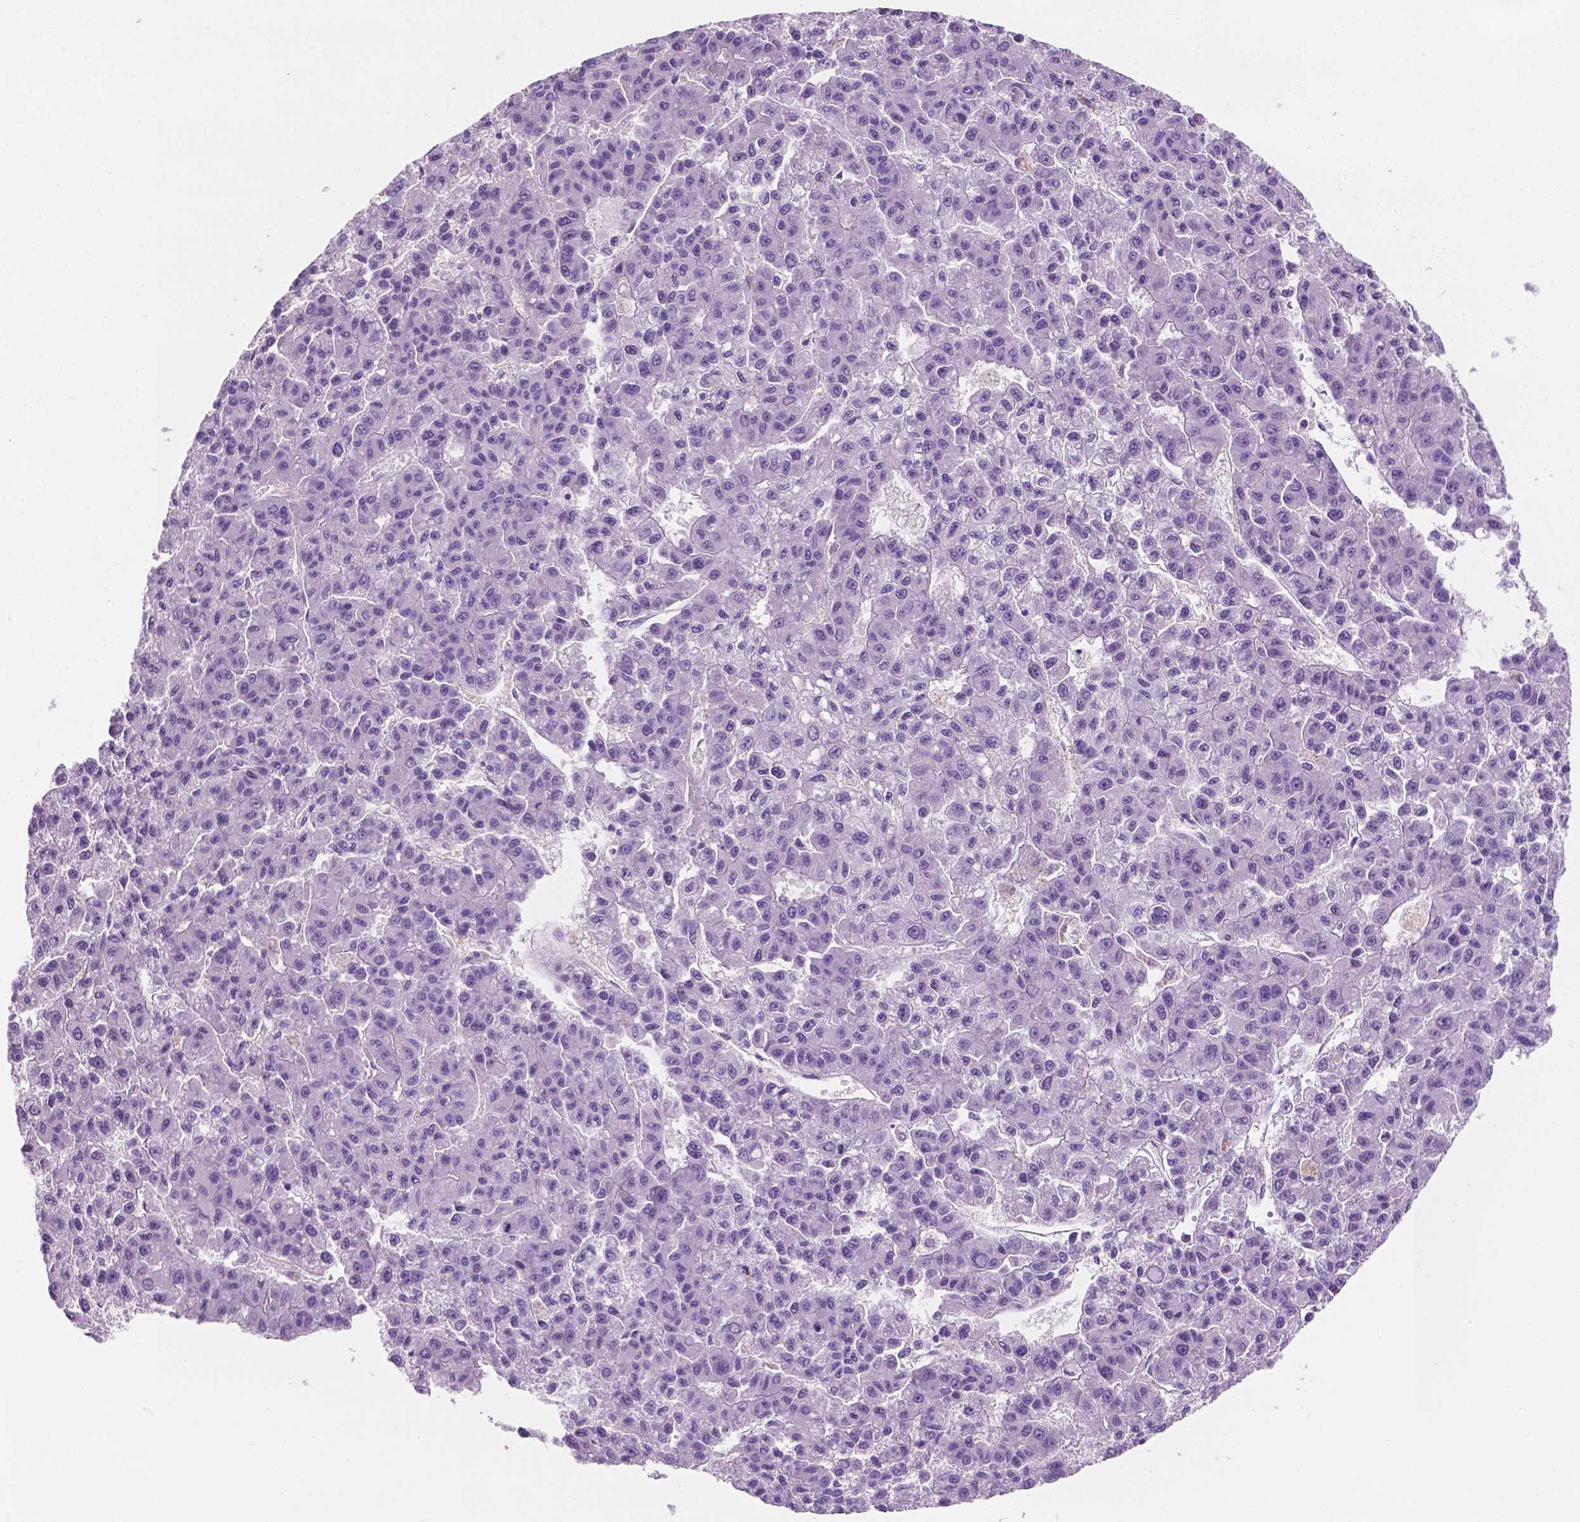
{"staining": {"intensity": "negative", "quantity": "none", "location": "none"}, "tissue": "liver cancer", "cell_type": "Tumor cells", "image_type": "cancer", "snomed": [{"axis": "morphology", "description": "Carcinoma, Hepatocellular, NOS"}, {"axis": "topography", "description": "Liver"}], "caption": "Hepatocellular carcinoma (liver) was stained to show a protein in brown. There is no significant staining in tumor cells.", "gene": "EPPK1", "patient": {"sex": "male", "age": 70}}